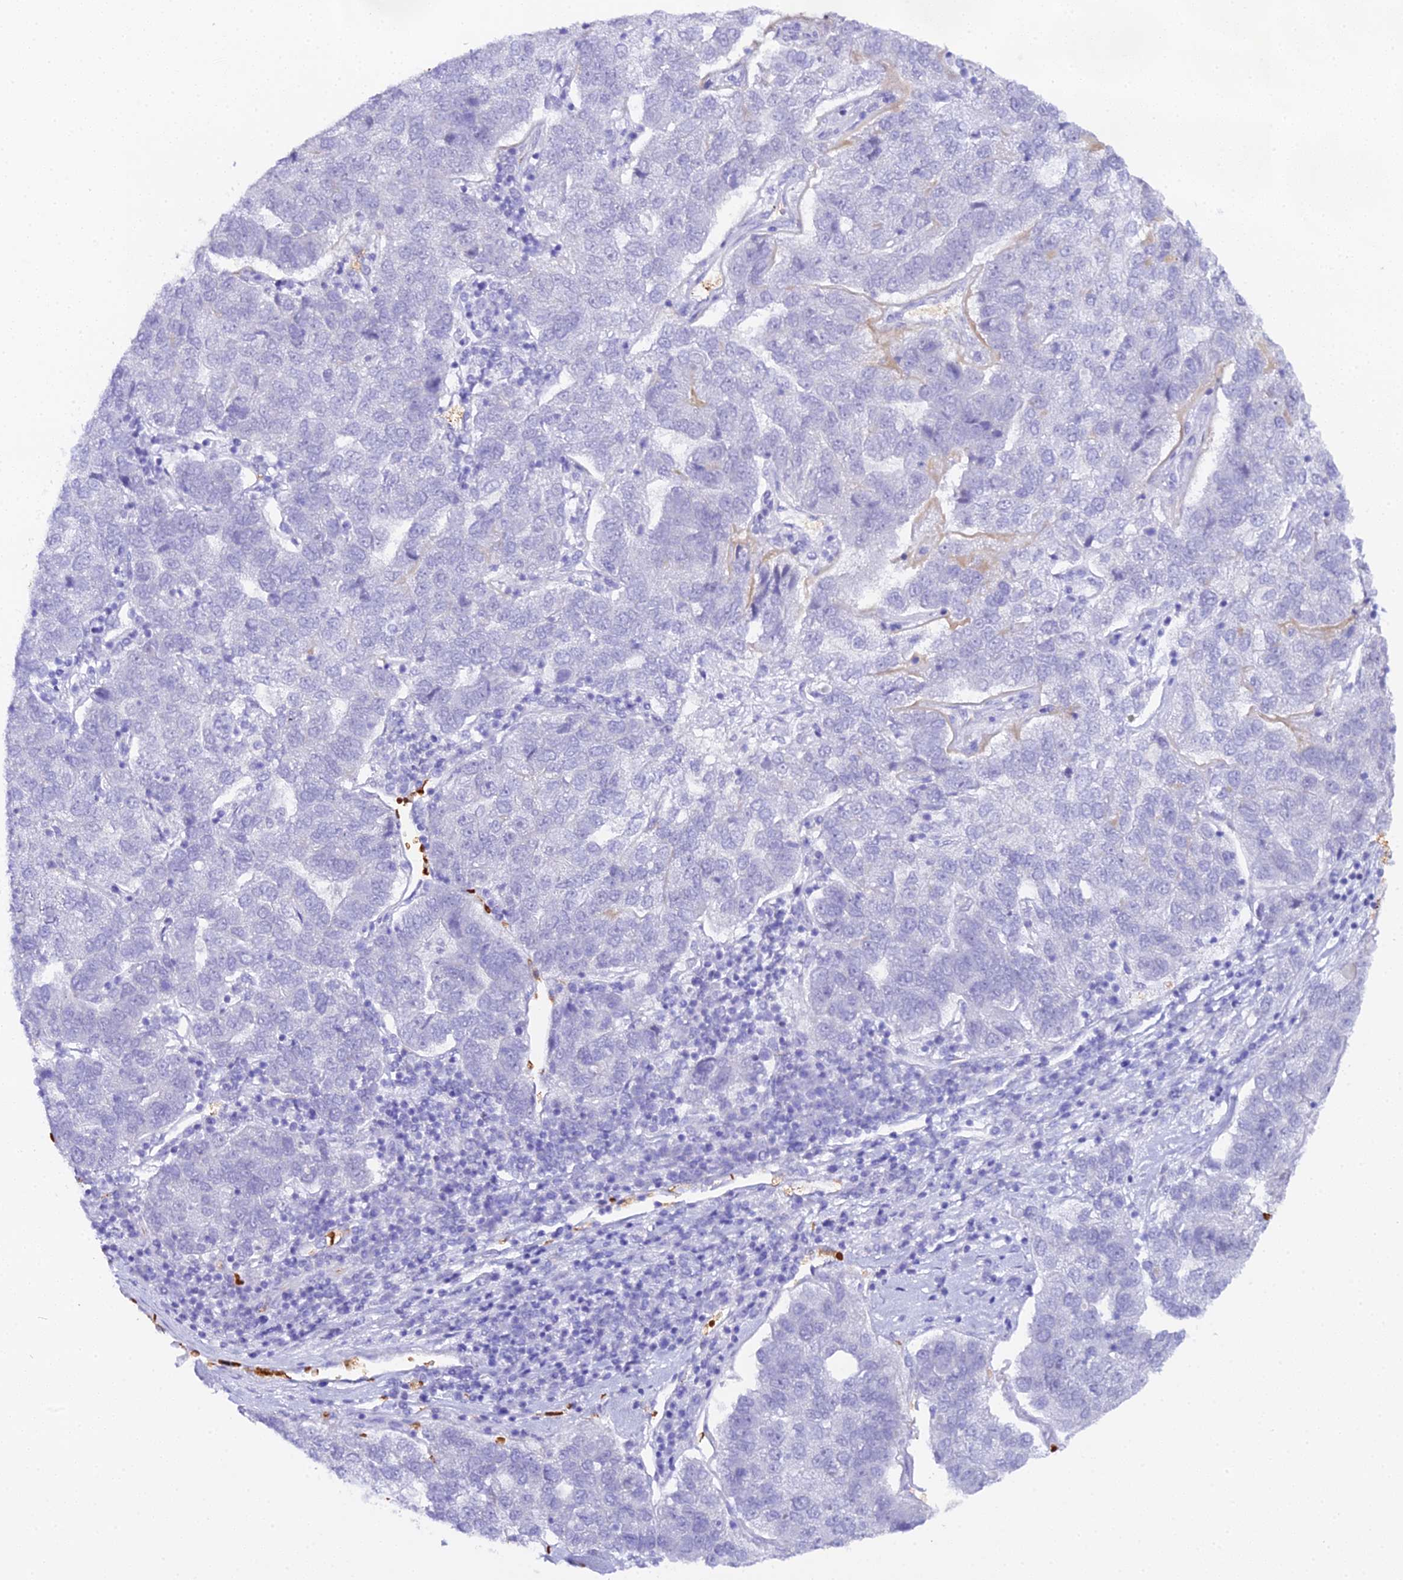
{"staining": {"intensity": "negative", "quantity": "none", "location": "none"}, "tissue": "pancreatic cancer", "cell_type": "Tumor cells", "image_type": "cancer", "snomed": [{"axis": "morphology", "description": "Adenocarcinoma, NOS"}, {"axis": "topography", "description": "Pancreas"}], "caption": "Protein analysis of pancreatic adenocarcinoma exhibits no significant positivity in tumor cells.", "gene": "CFAP45", "patient": {"sex": "female", "age": 61}}